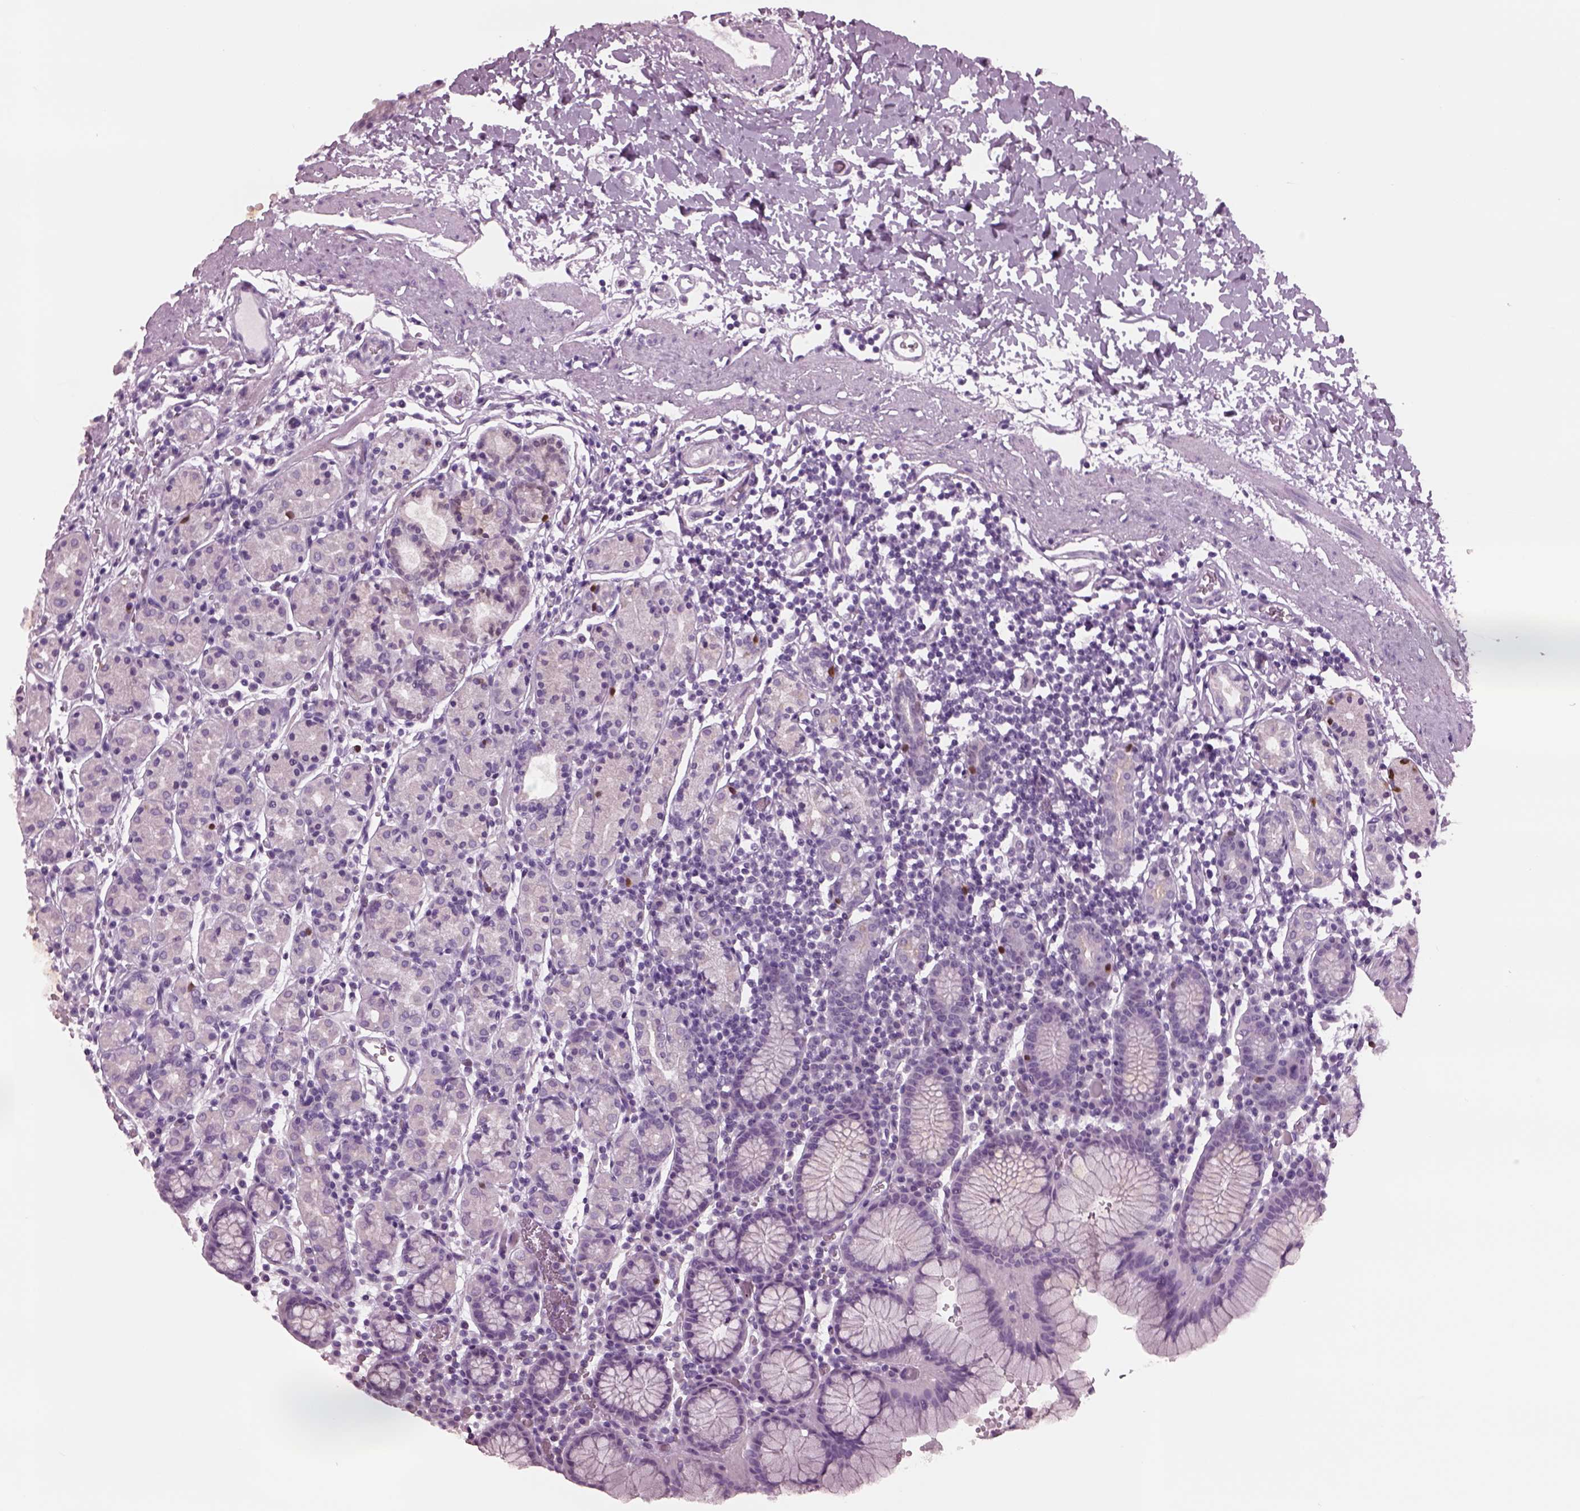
{"staining": {"intensity": "negative", "quantity": "none", "location": "none"}, "tissue": "stomach", "cell_type": "Glandular cells", "image_type": "normal", "snomed": [{"axis": "morphology", "description": "Normal tissue, NOS"}, {"axis": "topography", "description": "Stomach, upper"}, {"axis": "topography", "description": "Stomach"}], "caption": "The micrograph demonstrates no staining of glandular cells in unremarkable stomach.", "gene": "TPPP2", "patient": {"sex": "male", "age": 62}}